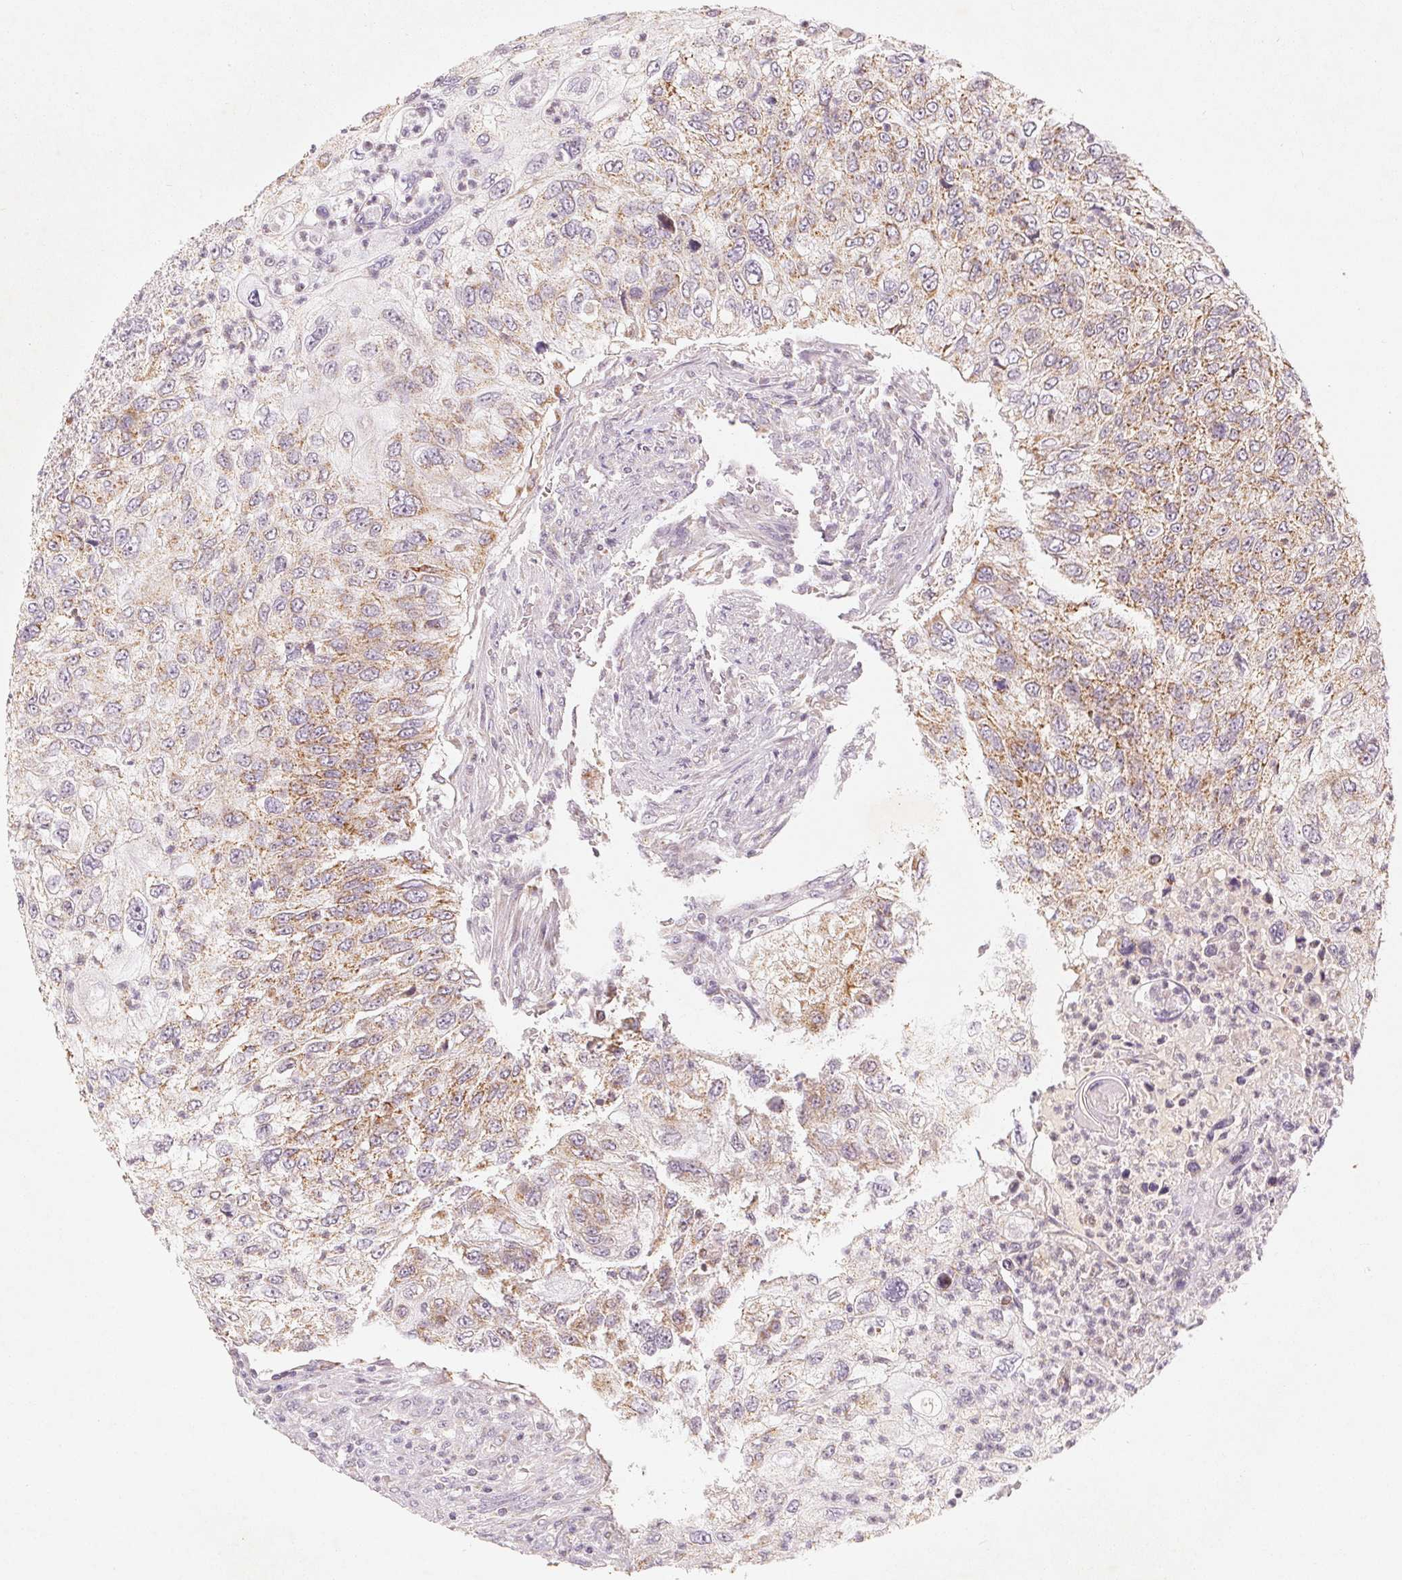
{"staining": {"intensity": "moderate", "quantity": "25%-75%", "location": "cytoplasmic/membranous"}, "tissue": "urothelial cancer", "cell_type": "Tumor cells", "image_type": "cancer", "snomed": [{"axis": "morphology", "description": "Urothelial carcinoma, High grade"}, {"axis": "topography", "description": "Urinary bladder"}], "caption": "Immunohistochemistry photomicrograph of neoplastic tissue: human urothelial cancer stained using immunohistochemistry displays medium levels of moderate protein expression localized specifically in the cytoplasmic/membranous of tumor cells, appearing as a cytoplasmic/membranous brown color.", "gene": "GHITM", "patient": {"sex": "female", "age": 60}}